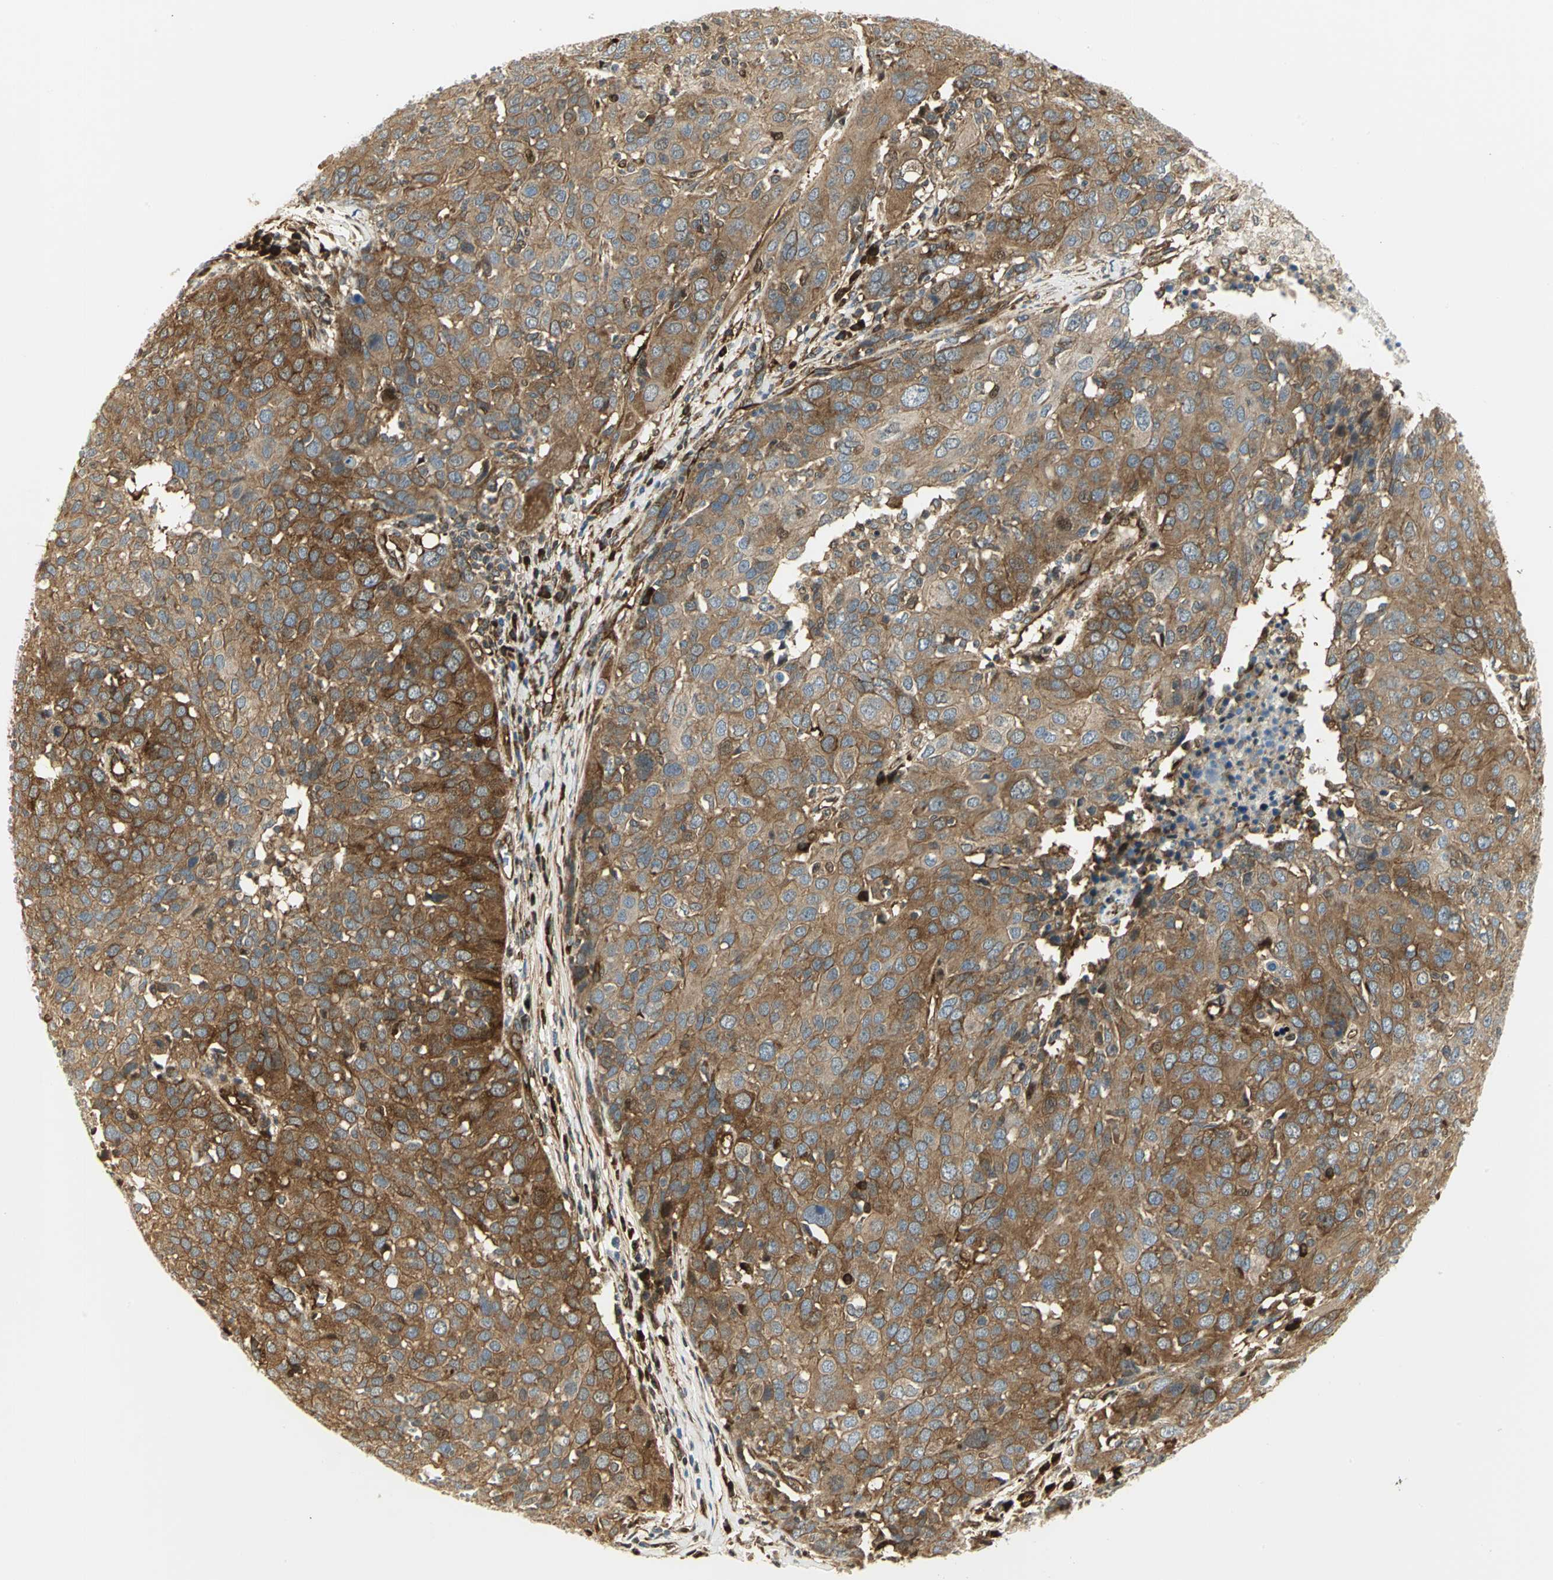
{"staining": {"intensity": "moderate", "quantity": ">75%", "location": "cytoplasmic/membranous"}, "tissue": "ovarian cancer", "cell_type": "Tumor cells", "image_type": "cancer", "snomed": [{"axis": "morphology", "description": "Carcinoma, endometroid"}, {"axis": "topography", "description": "Ovary"}], "caption": "A medium amount of moderate cytoplasmic/membranous positivity is present in approximately >75% of tumor cells in ovarian cancer (endometroid carcinoma) tissue.", "gene": "EEA1", "patient": {"sex": "female", "age": 50}}